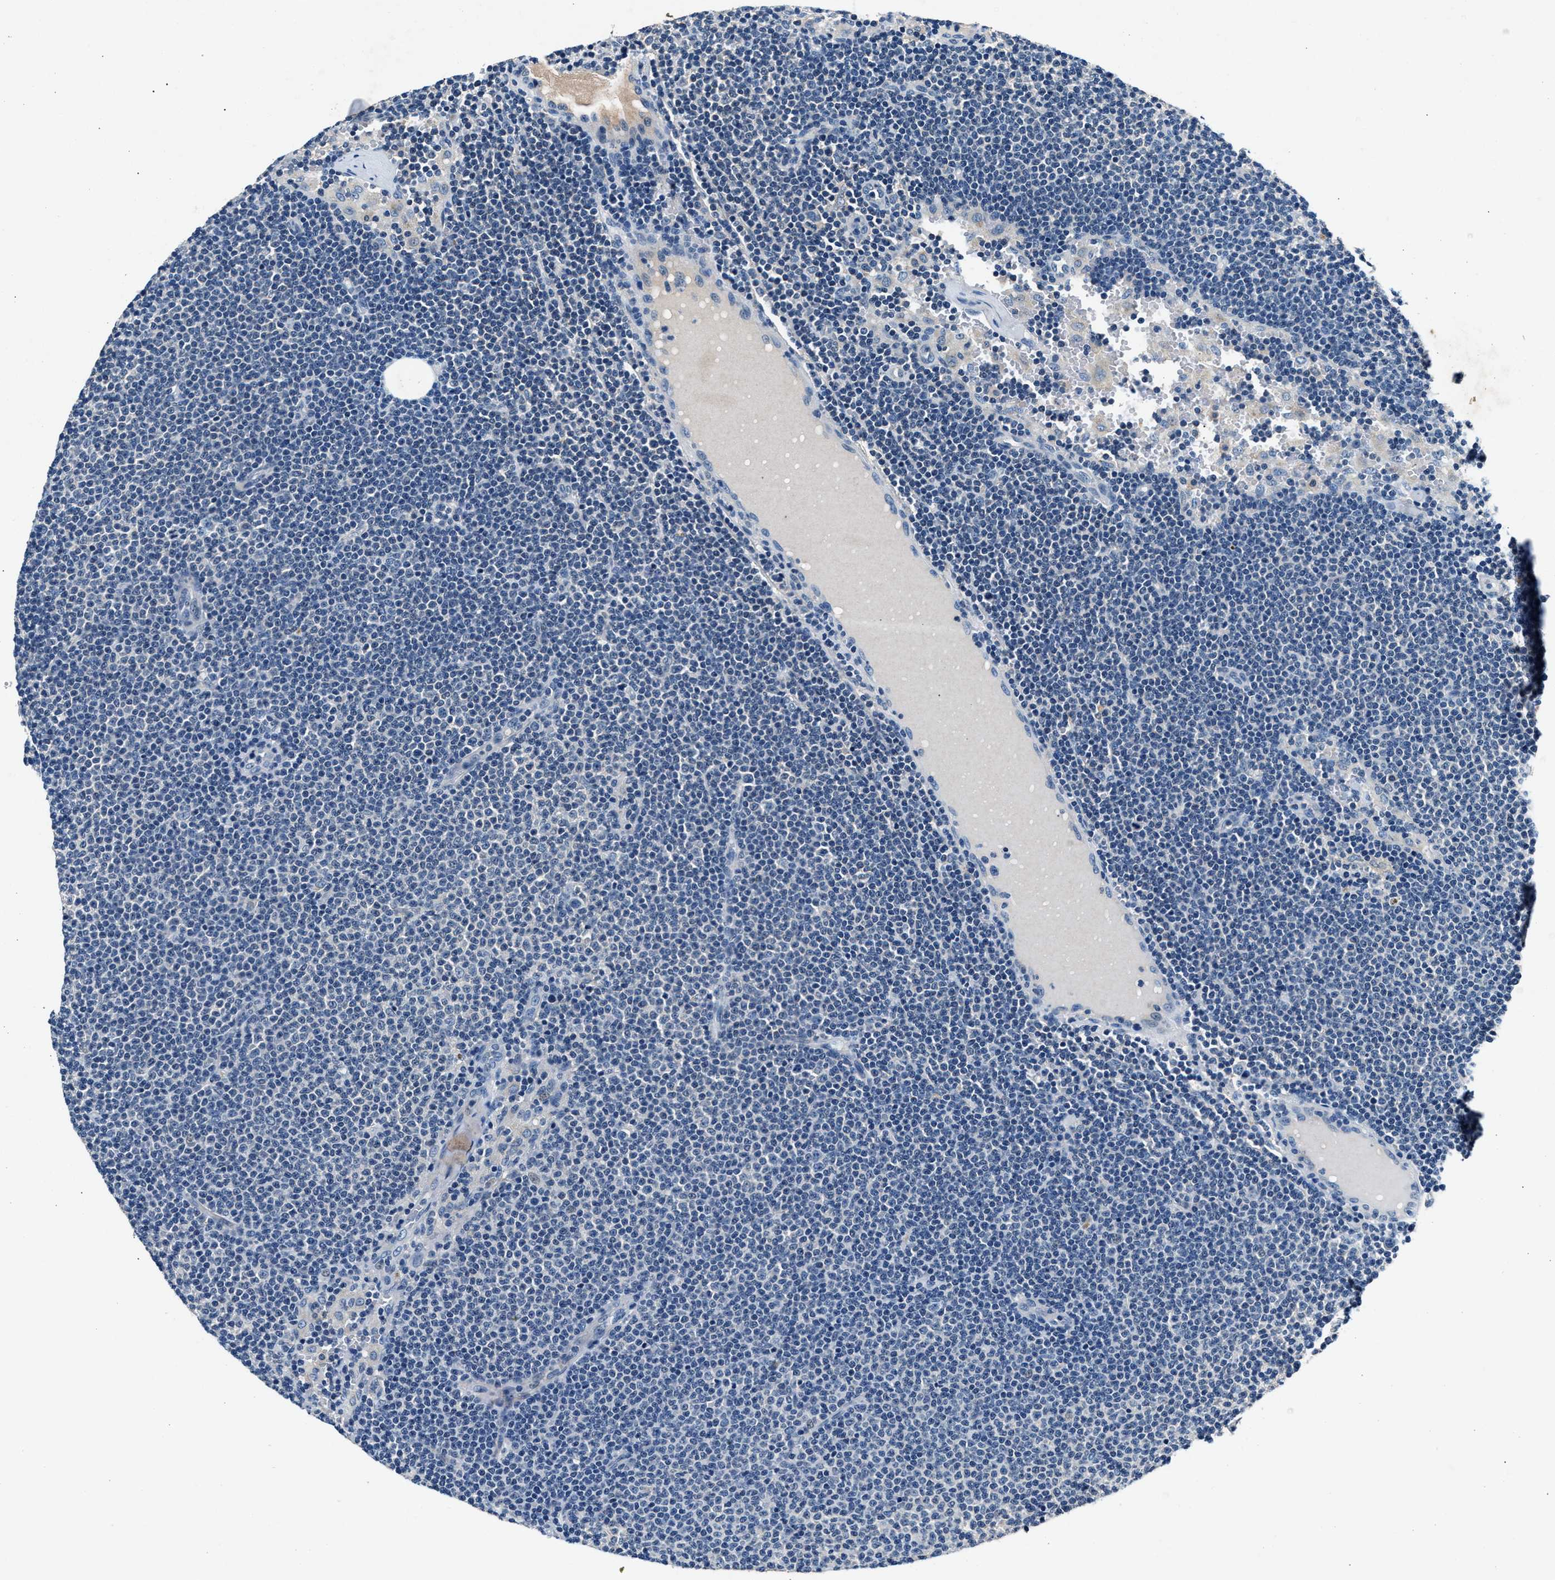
{"staining": {"intensity": "negative", "quantity": "none", "location": "none"}, "tissue": "lymphoma", "cell_type": "Tumor cells", "image_type": "cancer", "snomed": [{"axis": "morphology", "description": "Malignant lymphoma, non-Hodgkin's type, Low grade"}, {"axis": "topography", "description": "Lymph node"}], "caption": "Tumor cells are negative for brown protein staining in lymphoma.", "gene": "DENND6B", "patient": {"sex": "female", "age": 53}}